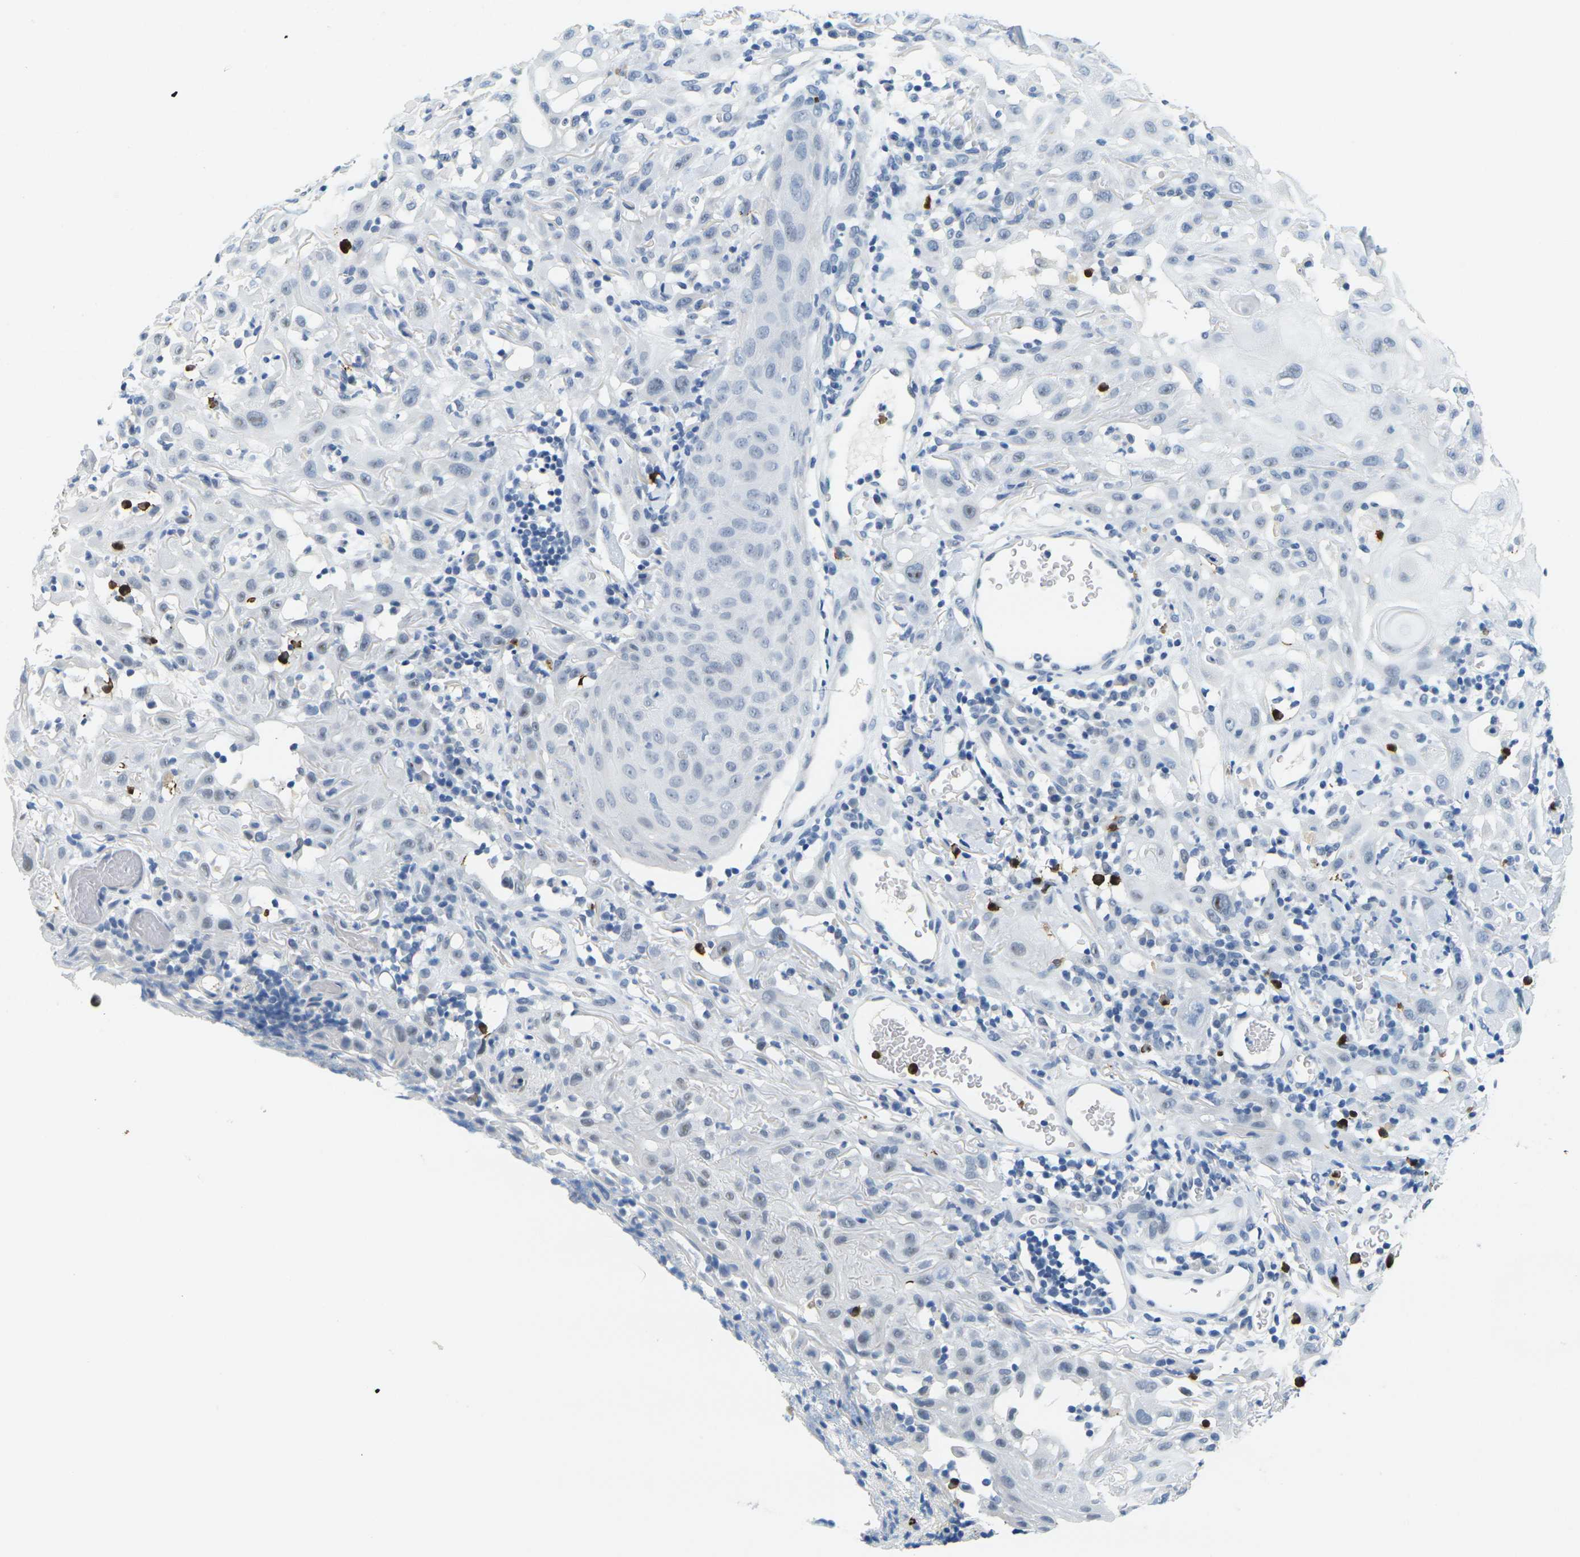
{"staining": {"intensity": "negative", "quantity": "none", "location": "none"}, "tissue": "skin cancer", "cell_type": "Tumor cells", "image_type": "cancer", "snomed": [{"axis": "morphology", "description": "Squamous cell carcinoma, NOS"}, {"axis": "topography", "description": "Skin"}], "caption": "Immunohistochemistry micrograph of neoplastic tissue: human squamous cell carcinoma (skin) stained with DAB (3,3'-diaminobenzidine) exhibits no significant protein staining in tumor cells.", "gene": "GPR15", "patient": {"sex": "male", "age": 24}}